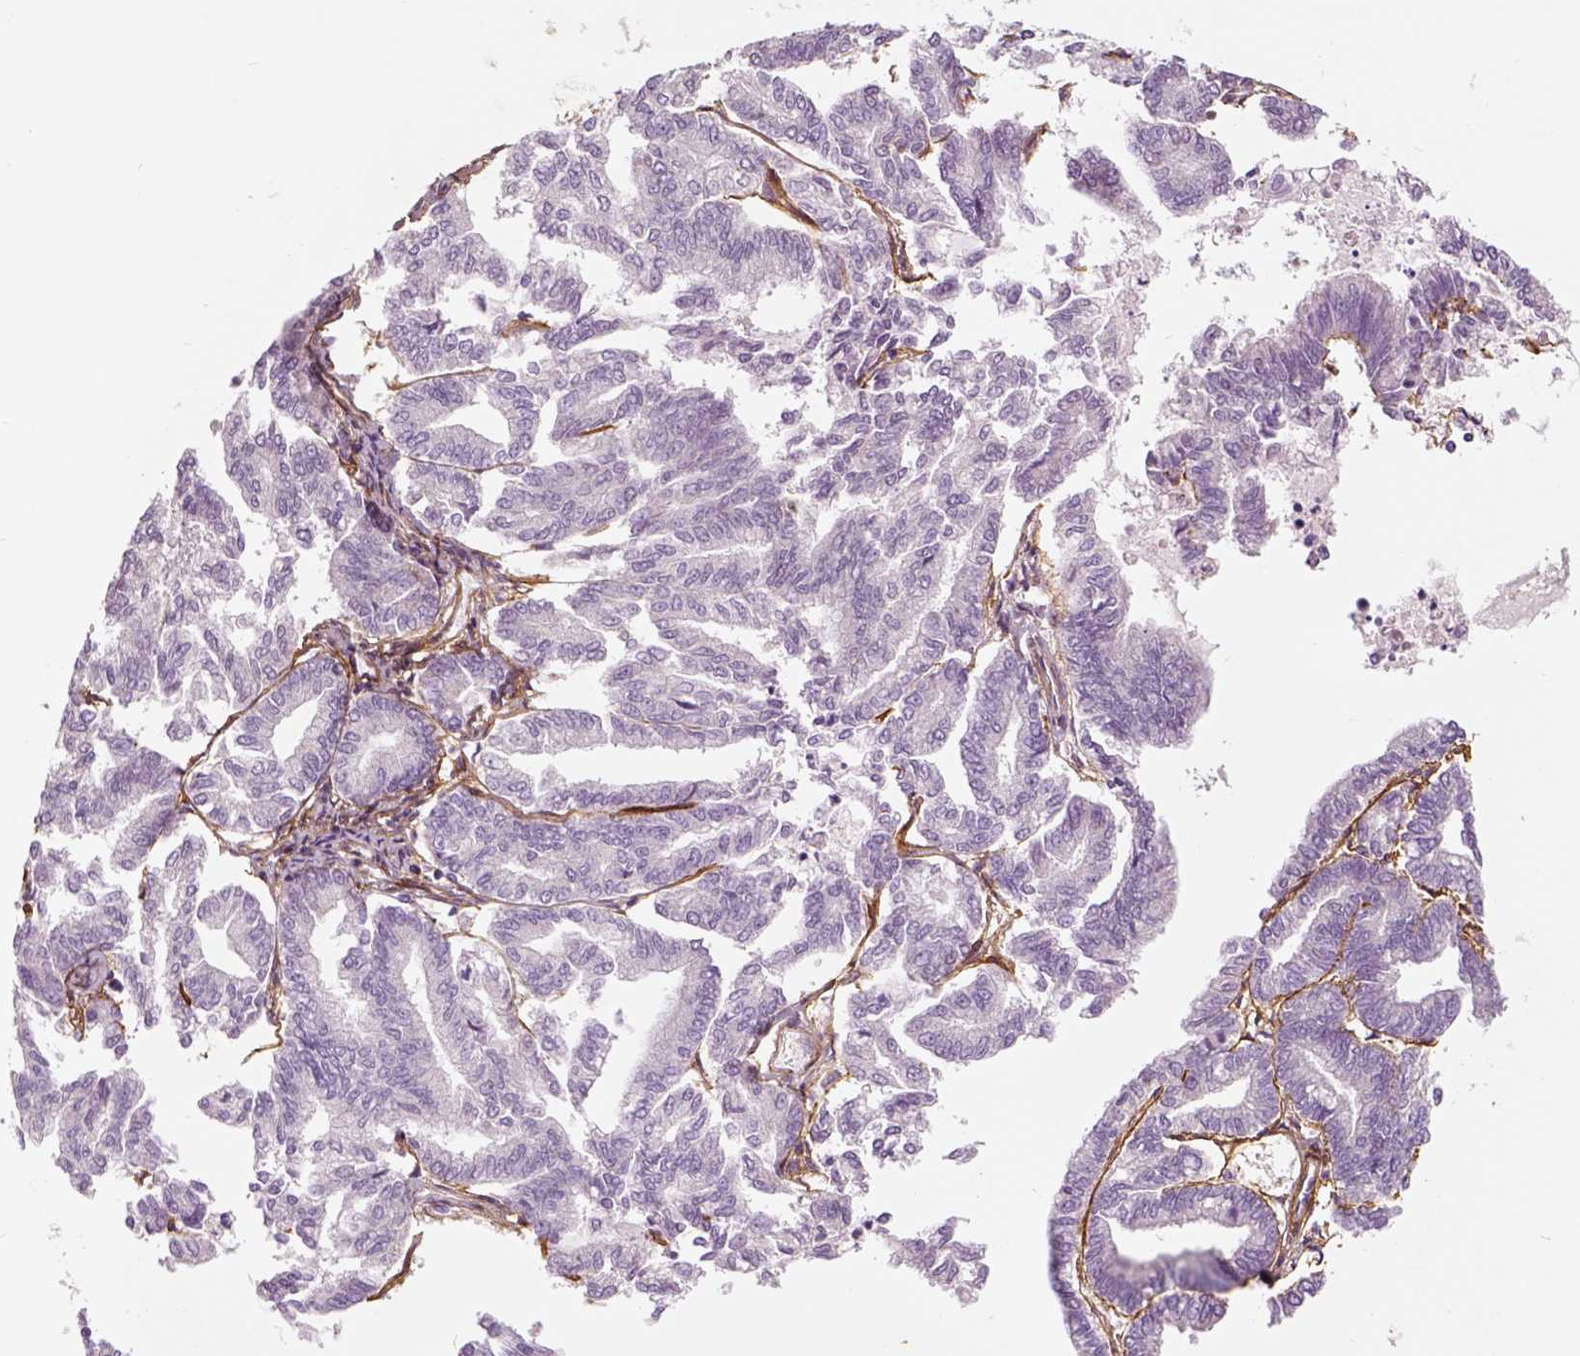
{"staining": {"intensity": "negative", "quantity": "none", "location": "none"}, "tissue": "endometrial cancer", "cell_type": "Tumor cells", "image_type": "cancer", "snomed": [{"axis": "morphology", "description": "Adenocarcinoma, NOS"}, {"axis": "topography", "description": "Endometrium"}], "caption": "An immunohistochemistry micrograph of endometrial adenocarcinoma is shown. There is no staining in tumor cells of endometrial adenocarcinoma.", "gene": "COL6A2", "patient": {"sex": "female", "age": 79}}